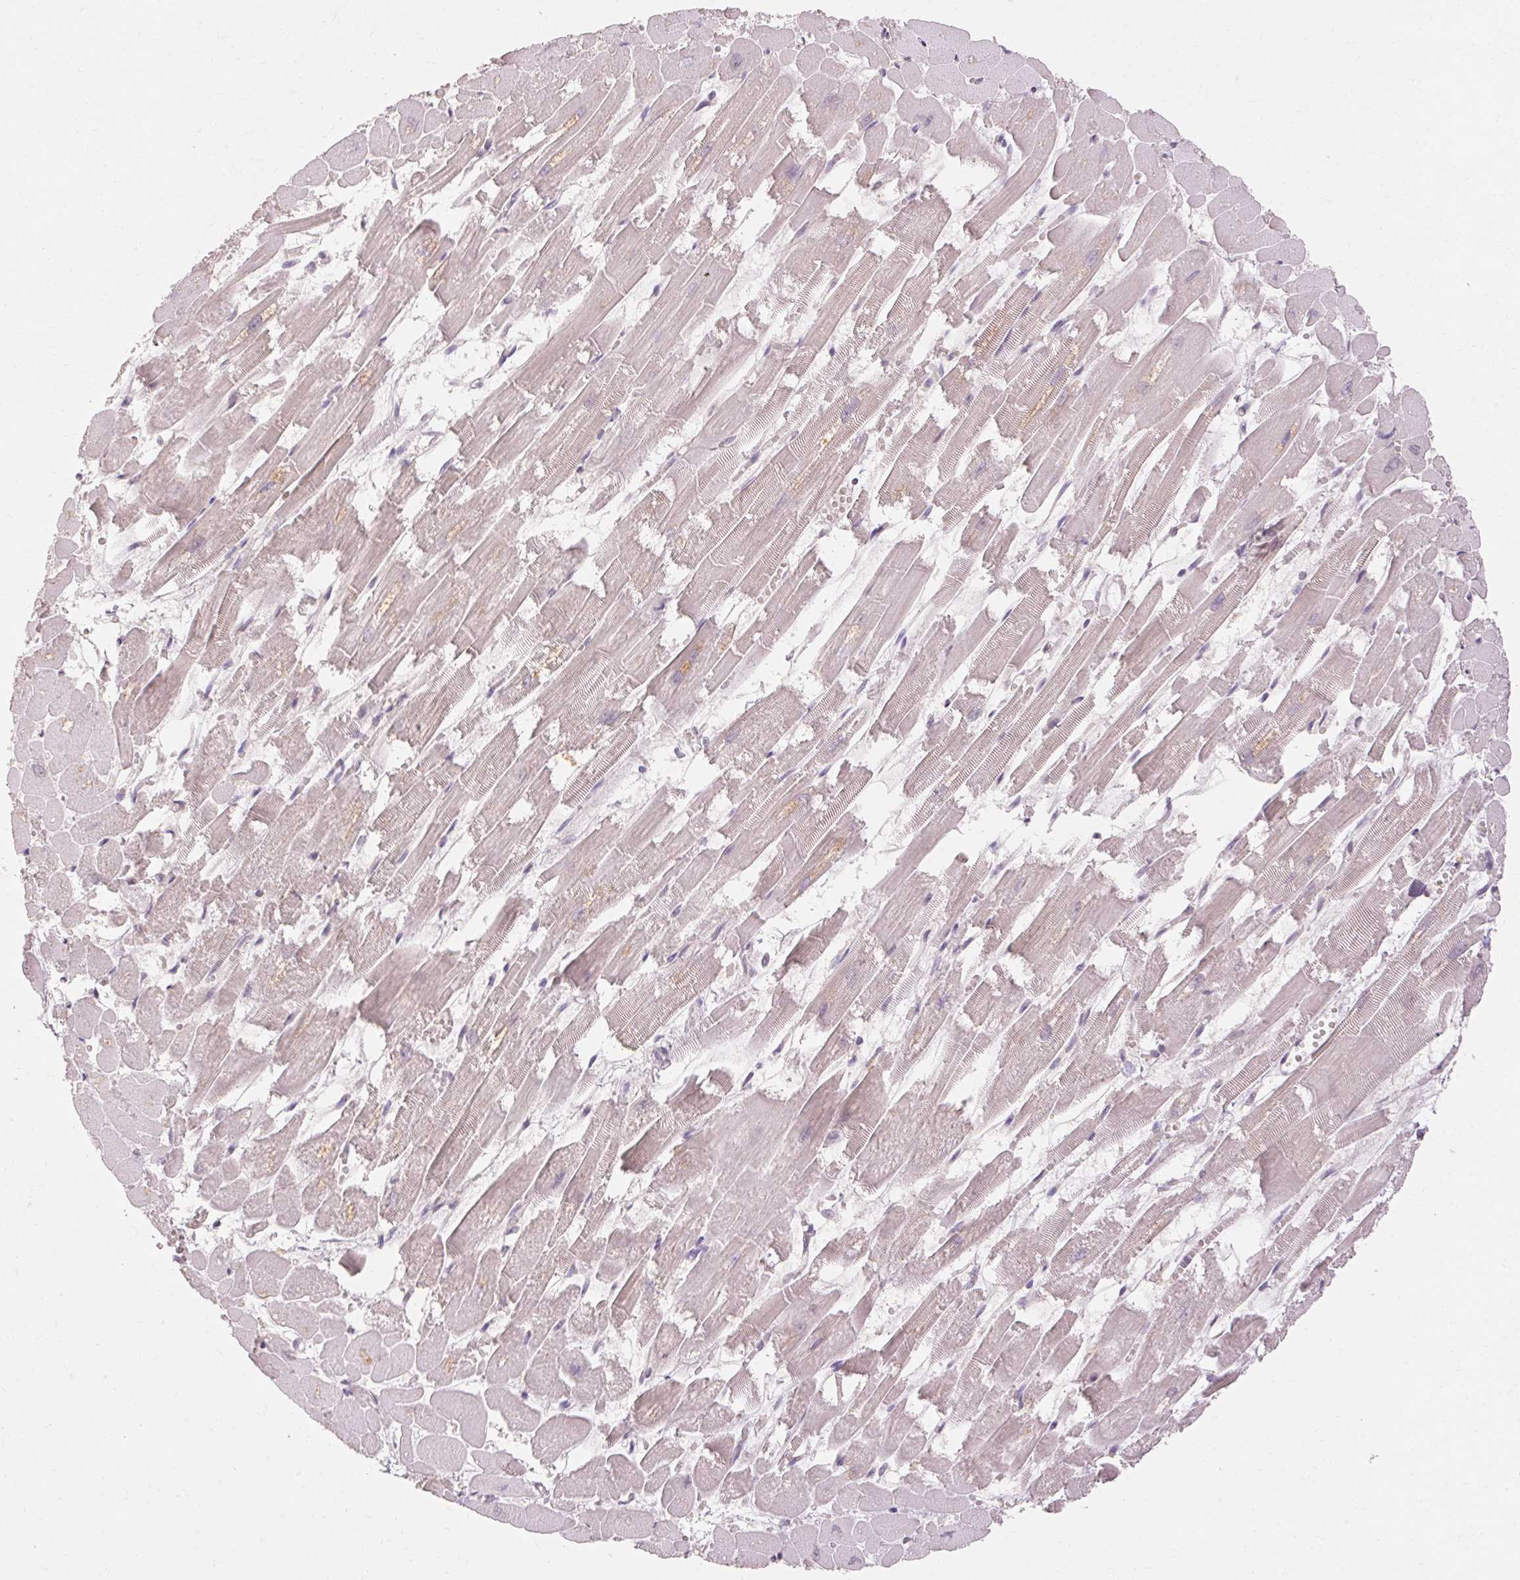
{"staining": {"intensity": "weak", "quantity": "<25%", "location": "cytoplasmic/membranous"}, "tissue": "heart muscle", "cell_type": "Cardiomyocytes", "image_type": "normal", "snomed": [{"axis": "morphology", "description": "Normal tissue, NOS"}, {"axis": "topography", "description": "Heart"}], "caption": "Image shows no protein staining in cardiomyocytes of normal heart muscle.", "gene": "SKP2", "patient": {"sex": "female", "age": 52}}